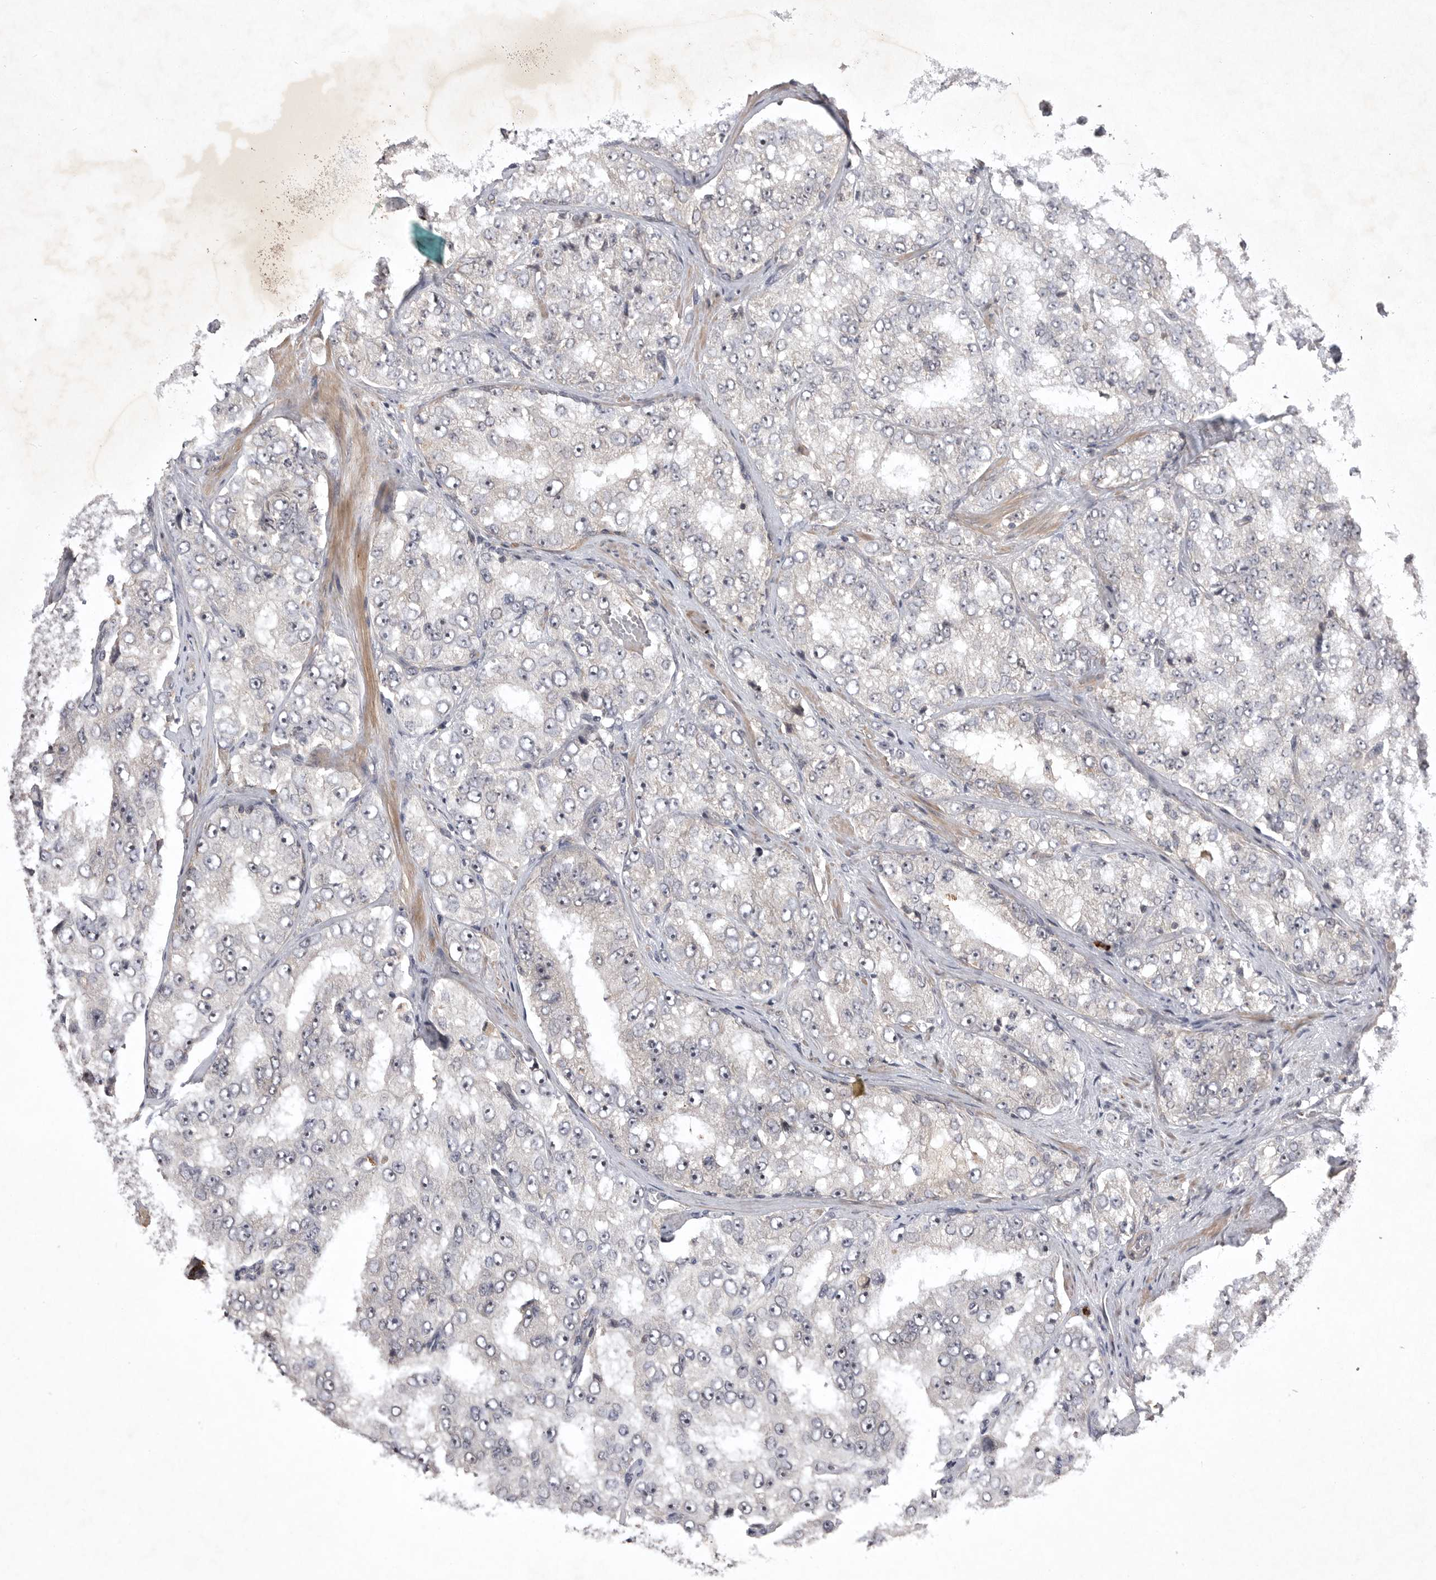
{"staining": {"intensity": "weak", "quantity": "<25%", "location": "cytoplasmic/membranous,nuclear"}, "tissue": "prostate cancer", "cell_type": "Tumor cells", "image_type": "cancer", "snomed": [{"axis": "morphology", "description": "Adenocarcinoma, High grade"}, {"axis": "topography", "description": "Prostate"}], "caption": "Immunohistochemical staining of human prostate cancer (adenocarcinoma (high-grade)) displays no significant expression in tumor cells.", "gene": "UBE3D", "patient": {"sex": "male", "age": 58}}